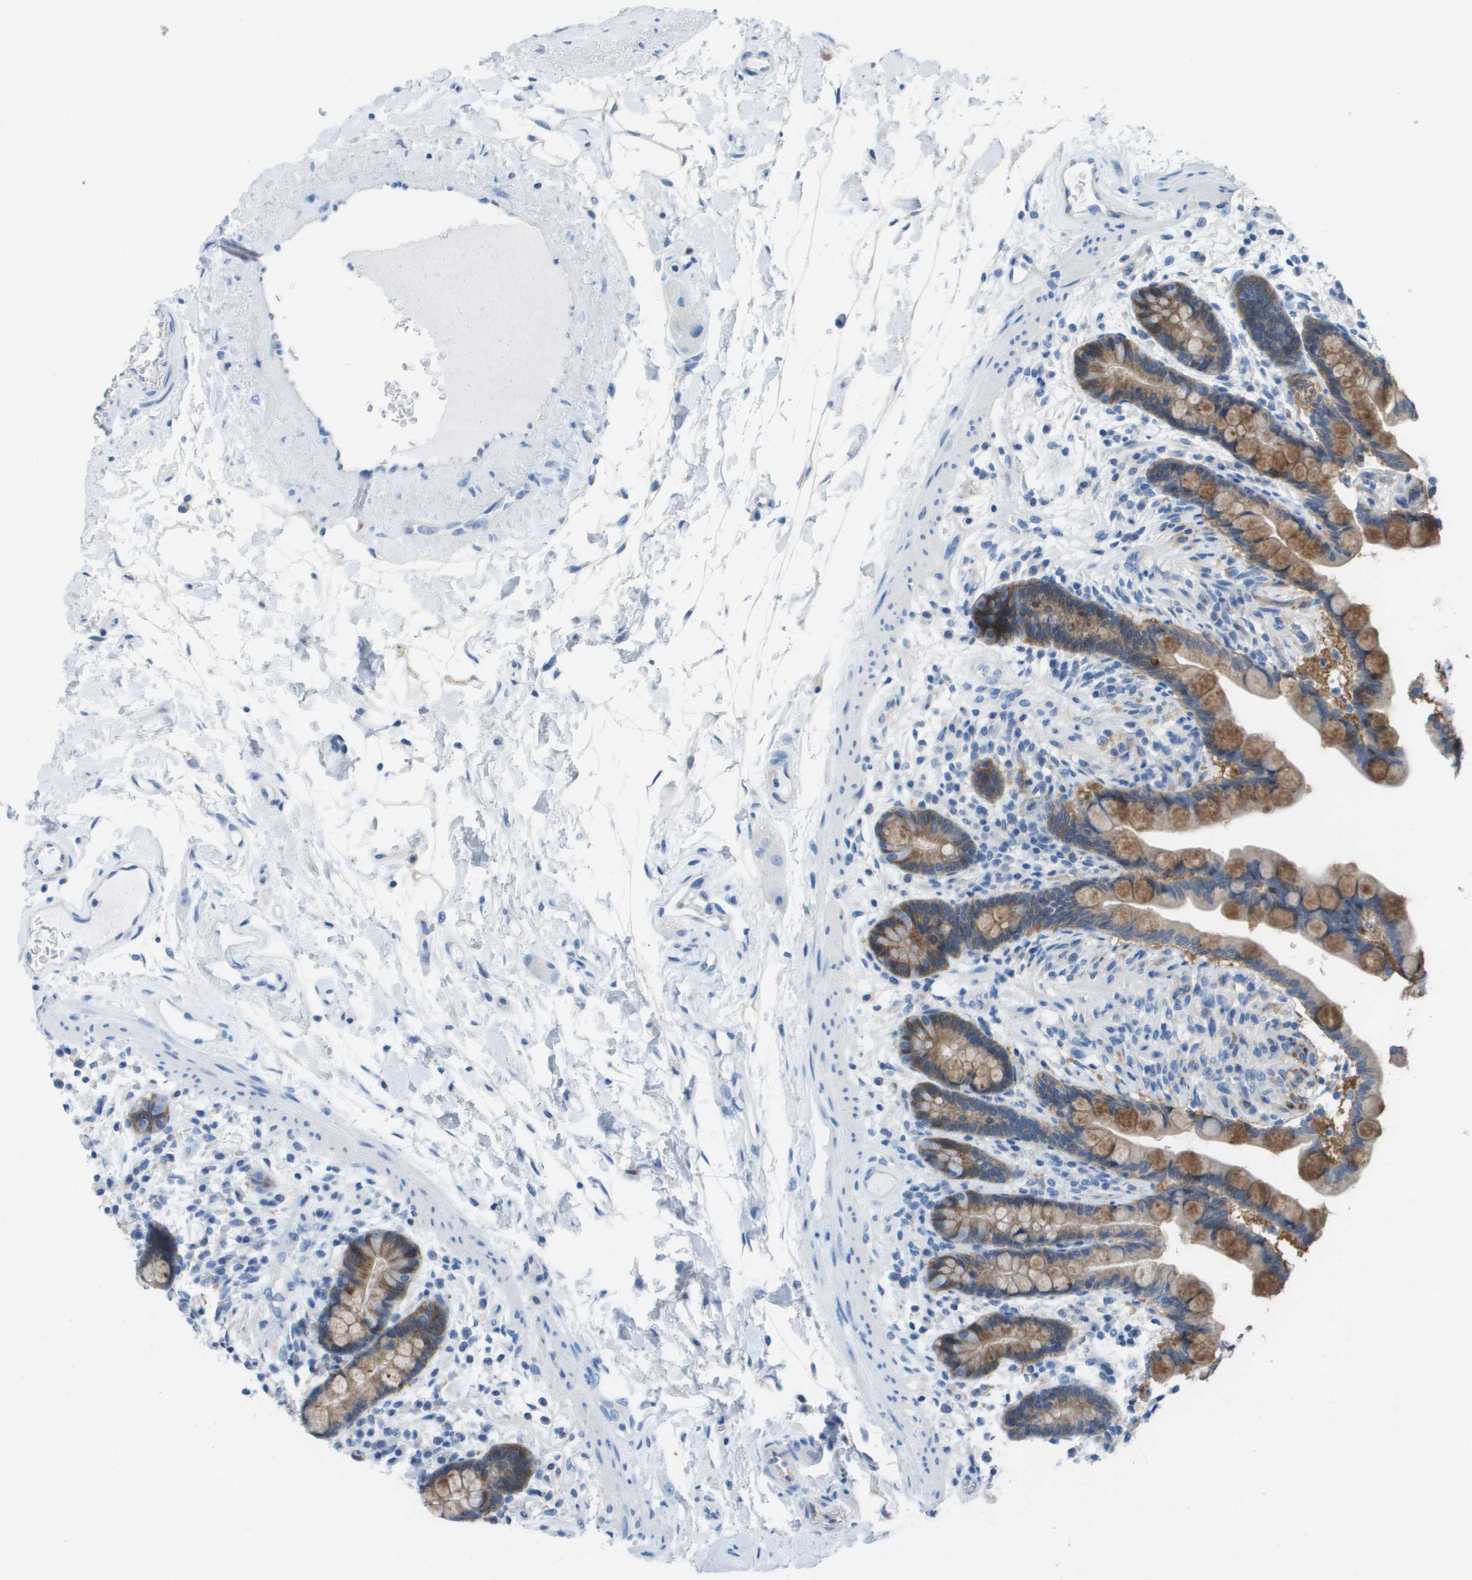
{"staining": {"intensity": "negative", "quantity": "none", "location": "none"}, "tissue": "colon", "cell_type": "Endothelial cells", "image_type": "normal", "snomed": [{"axis": "morphology", "description": "Normal tissue, NOS"}, {"axis": "topography", "description": "Colon"}], "caption": "Endothelial cells show no significant positivity in benign colon.", "gene": "CD46", "patient": {"sex": "male", "age": 73}}